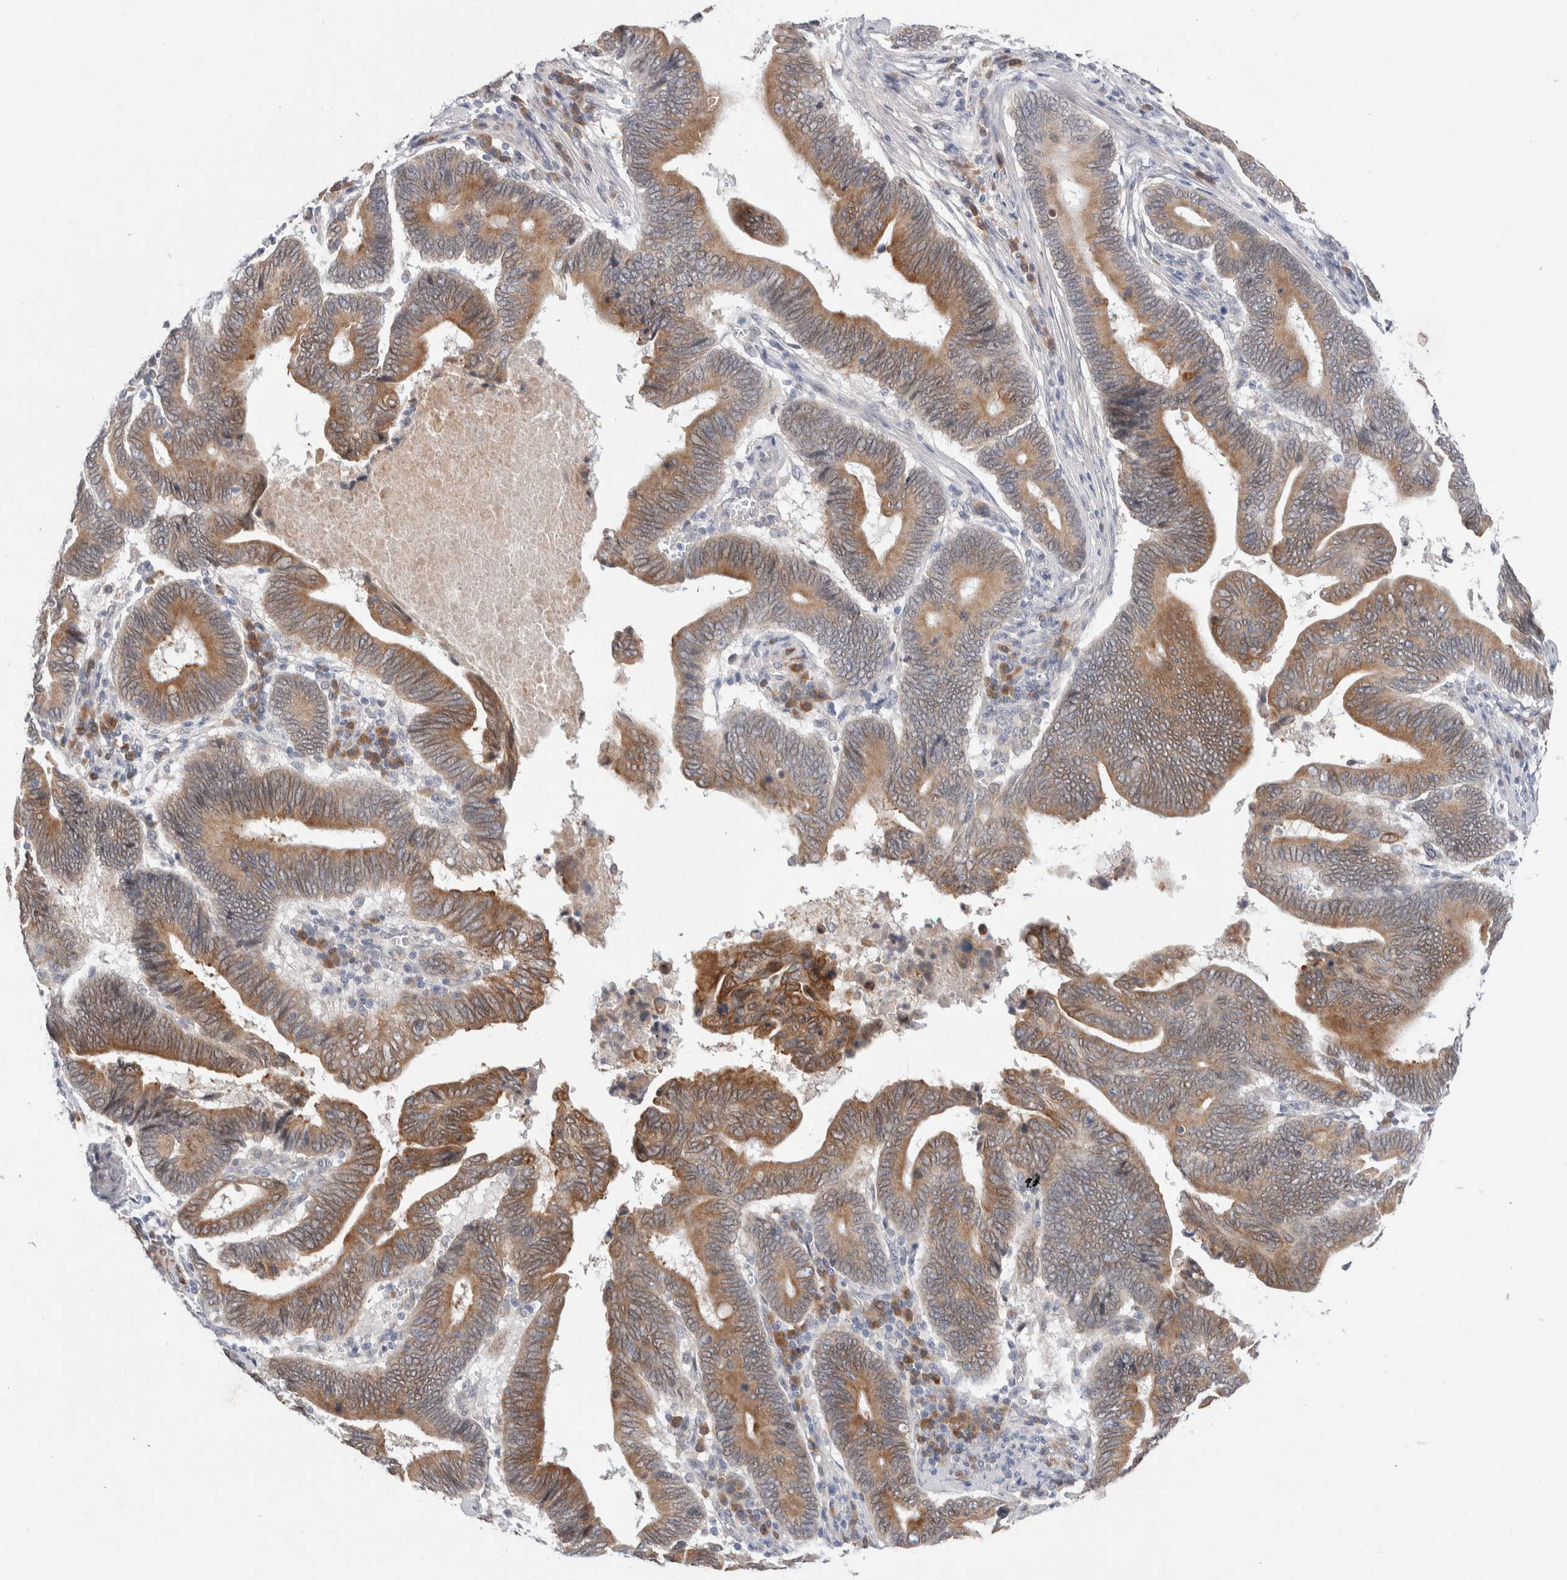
{"staining": {"intensity": "moderate", "quantity": ">75%", "location": "cytoplasmic/membranous"}, "tissue": "pancreatic cancer", "cell_type": "Tumor cells", "image_type": "cancer", "snomed": [{"axis": "morphology", "description": "Adenocarcinoma, NOS"}, {"axis": "topography", "description": "Pancreas"}], "caption": "Pancreatic cancer (adenocarcinoma) stained with DAB (3,3'-diaminobenzidine) immunohistochemistry (IHC) displays medium levels of moderate cytoplasmic/membranous expression in approximately >75% of tumor cells.", "gene": "RUSF1", "patient": {"sex": "female", "age": 70}}